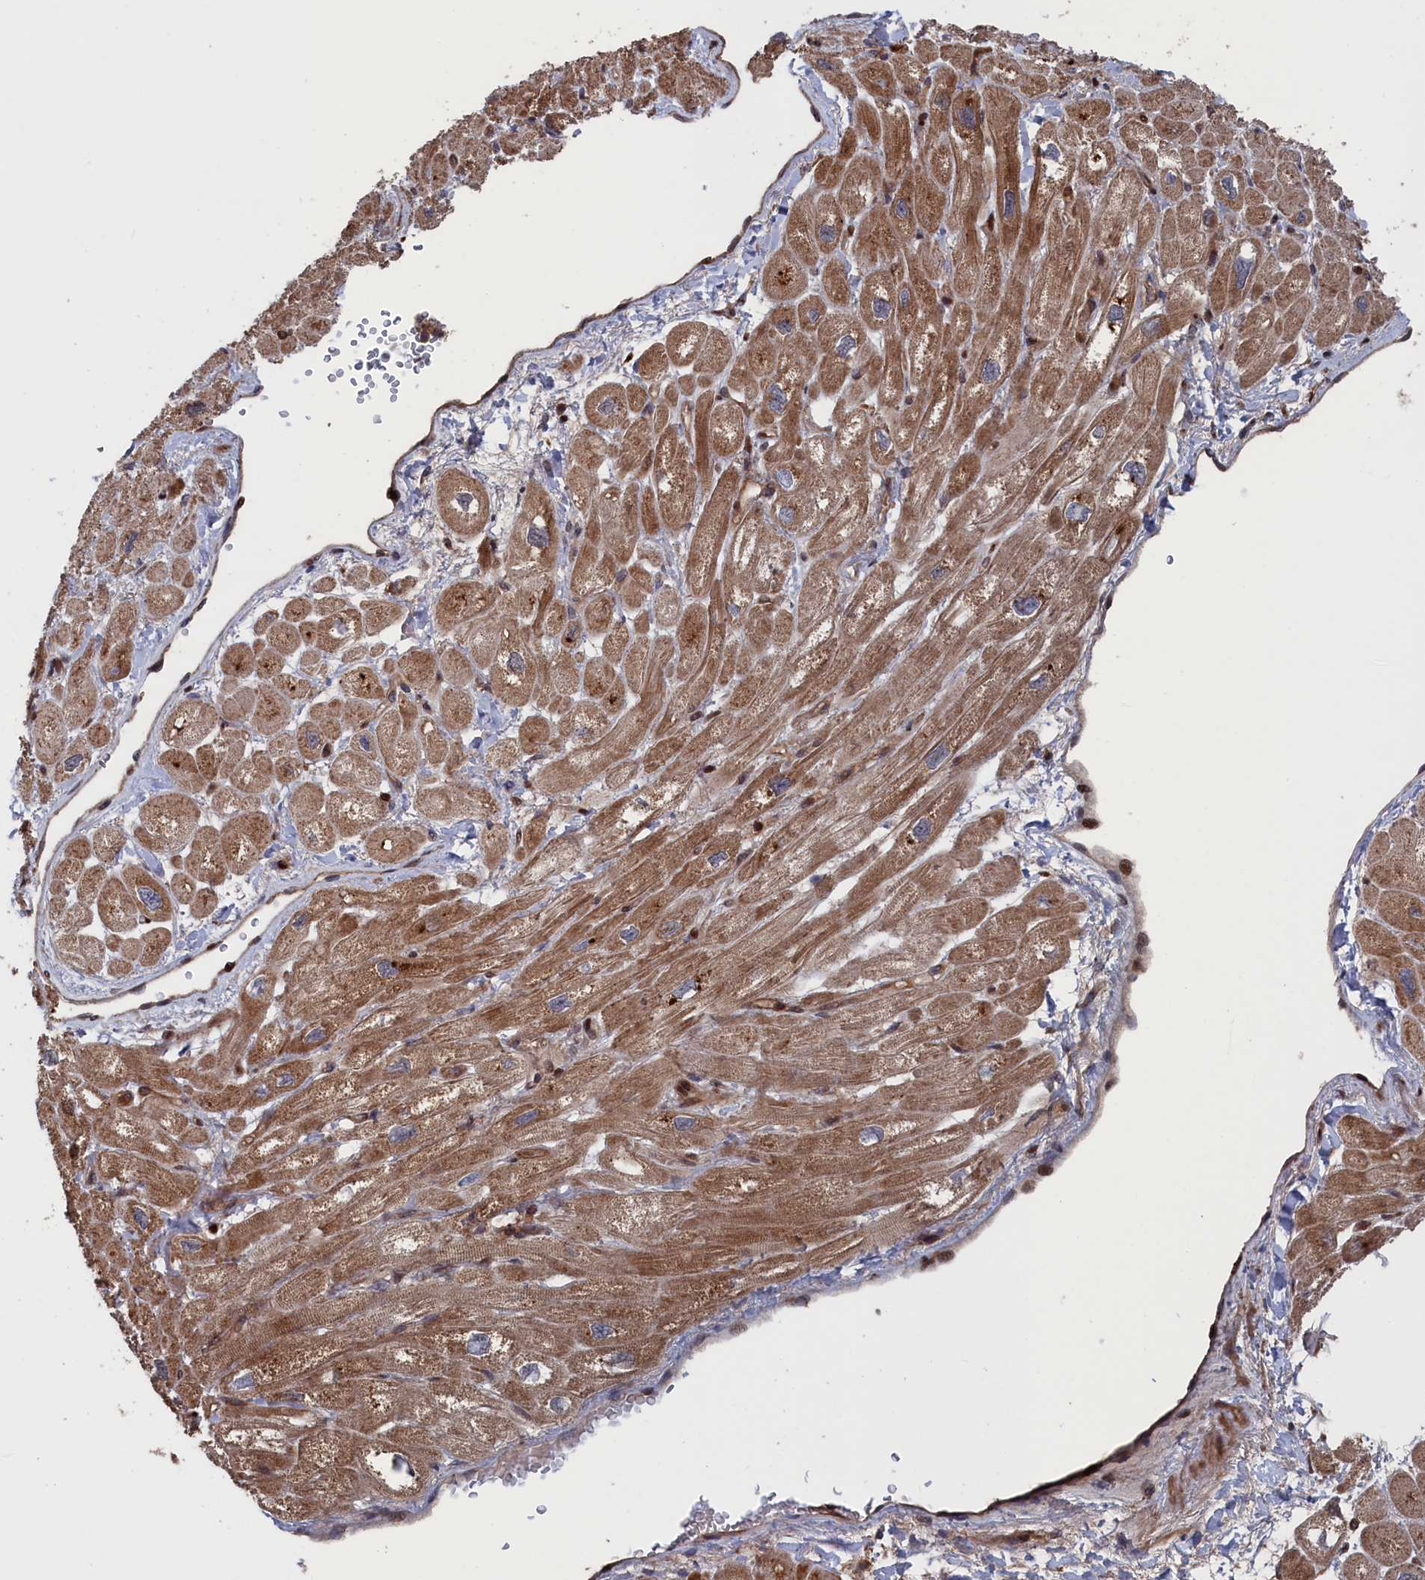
{"staining": {"intensity": "moderate", "quantity": ">75%", "location": "cytoplasmic/membranous"}, "tissue": "heart muscle", "cell_type": "Cardiomyocytes", "image_type": "normal", "snomed": [{"axis": "morphology", "description": "Normal tissue, NOS"}, {"axis": "topography", "description": "Heart"}], "caption": "Benign heart muscle exhibits moderate cytoplasmic/membranous staining in approximately >75% of cardiomyocytes (DAB IHC, brown staining for protein, blue staining for nuclei)..", "gene": "PLA2G15", "patient": {"sex": "male", "age": 65}}